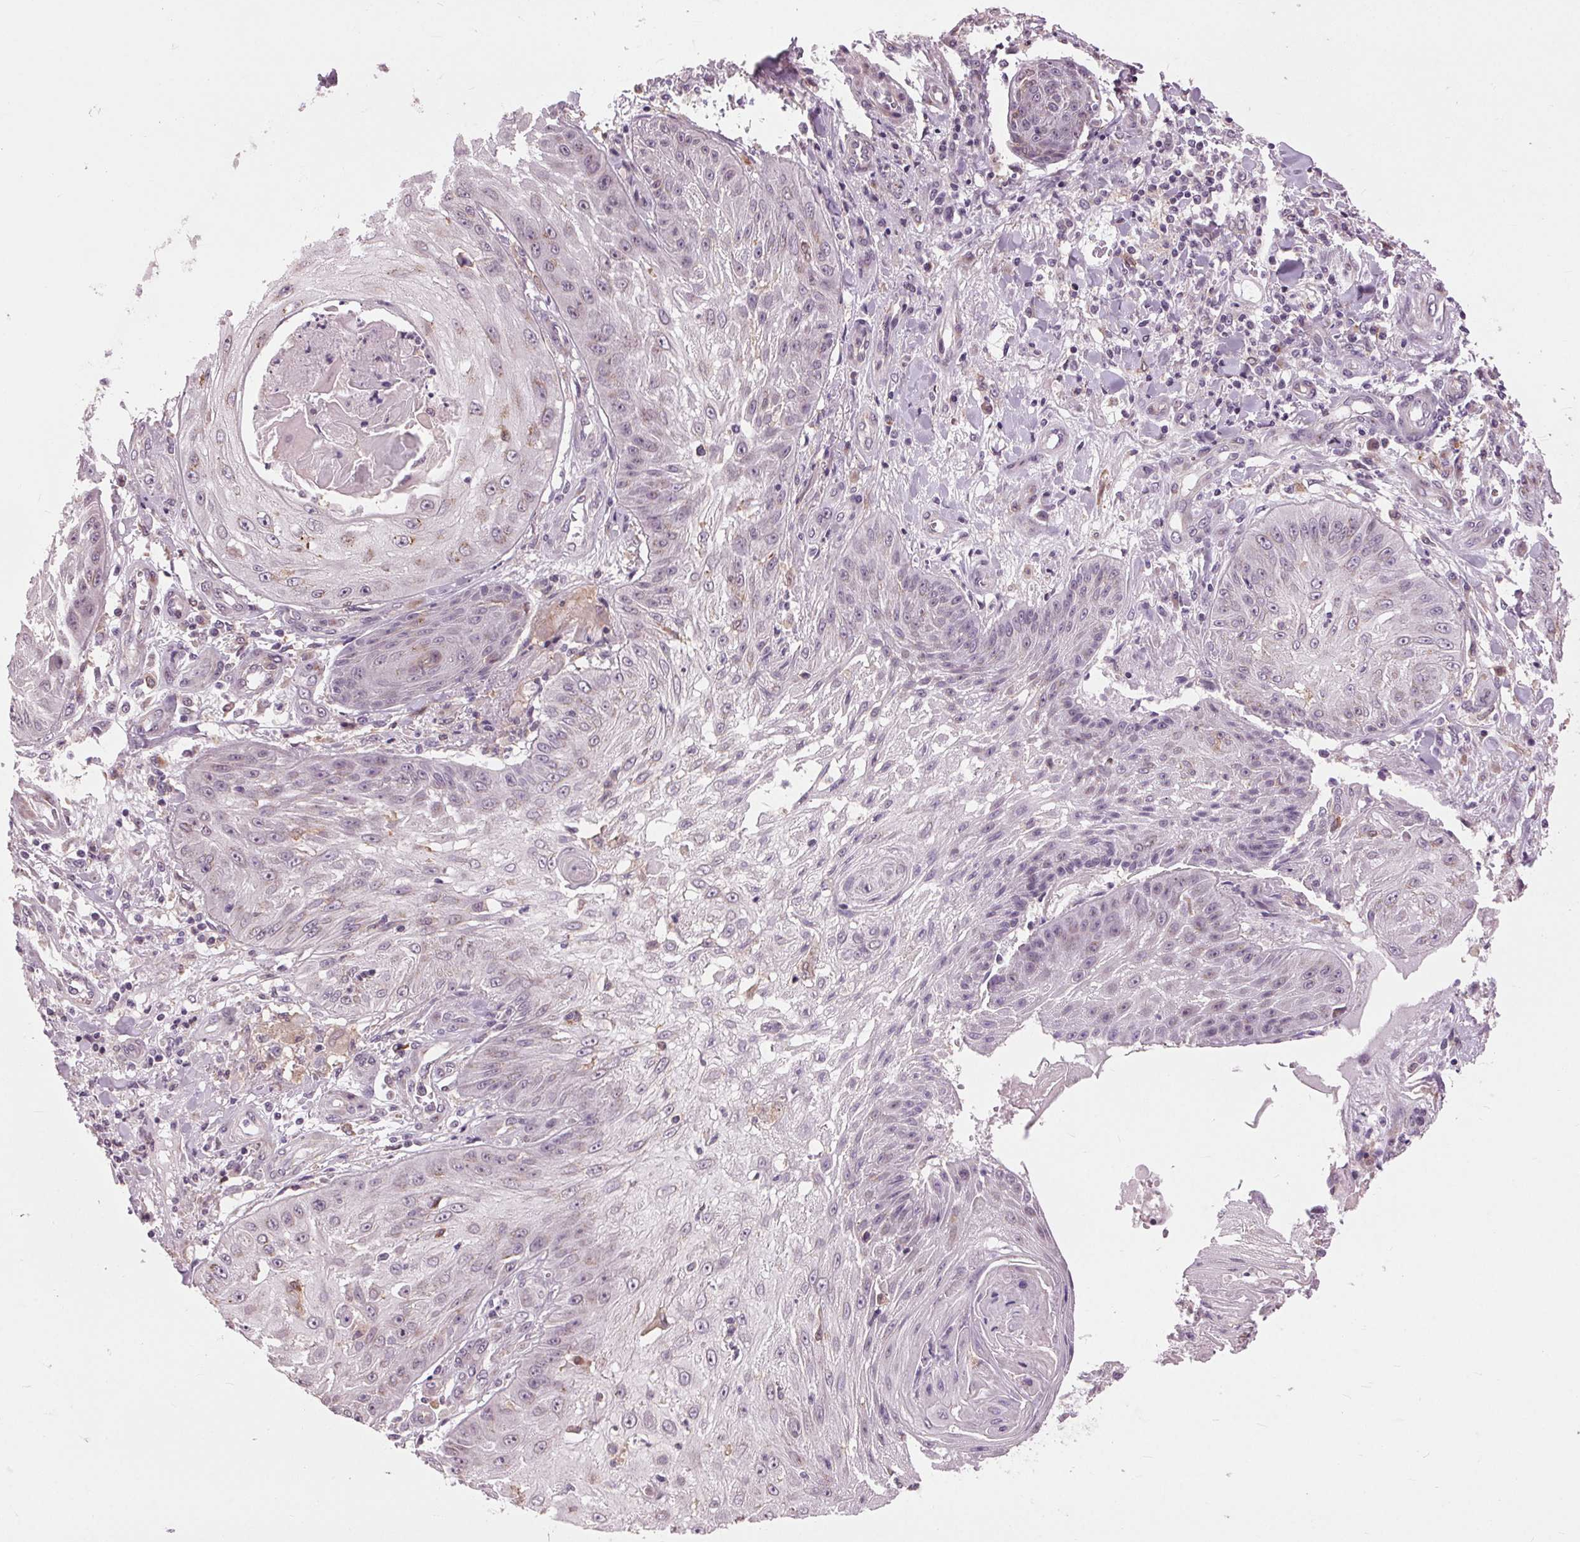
{"staining": {"intensity": "negative", "quantity": "none", "location": "none"}, "tissue": "skin cancer", "cell_type": "Tumor cells", "image_type": "cancer", "snomed": [{"axis": "morphology", "description": "Squamous cell carcinoma, NOS"}, {"axis": "topography", "description": "Skin"}], "caption": "The photomicrograph reveals no significant staining in tumor cells of skin squamous cell carcinoma.", "gene": "BSDC1", "patient": {"sex": "male", "age": 70}}